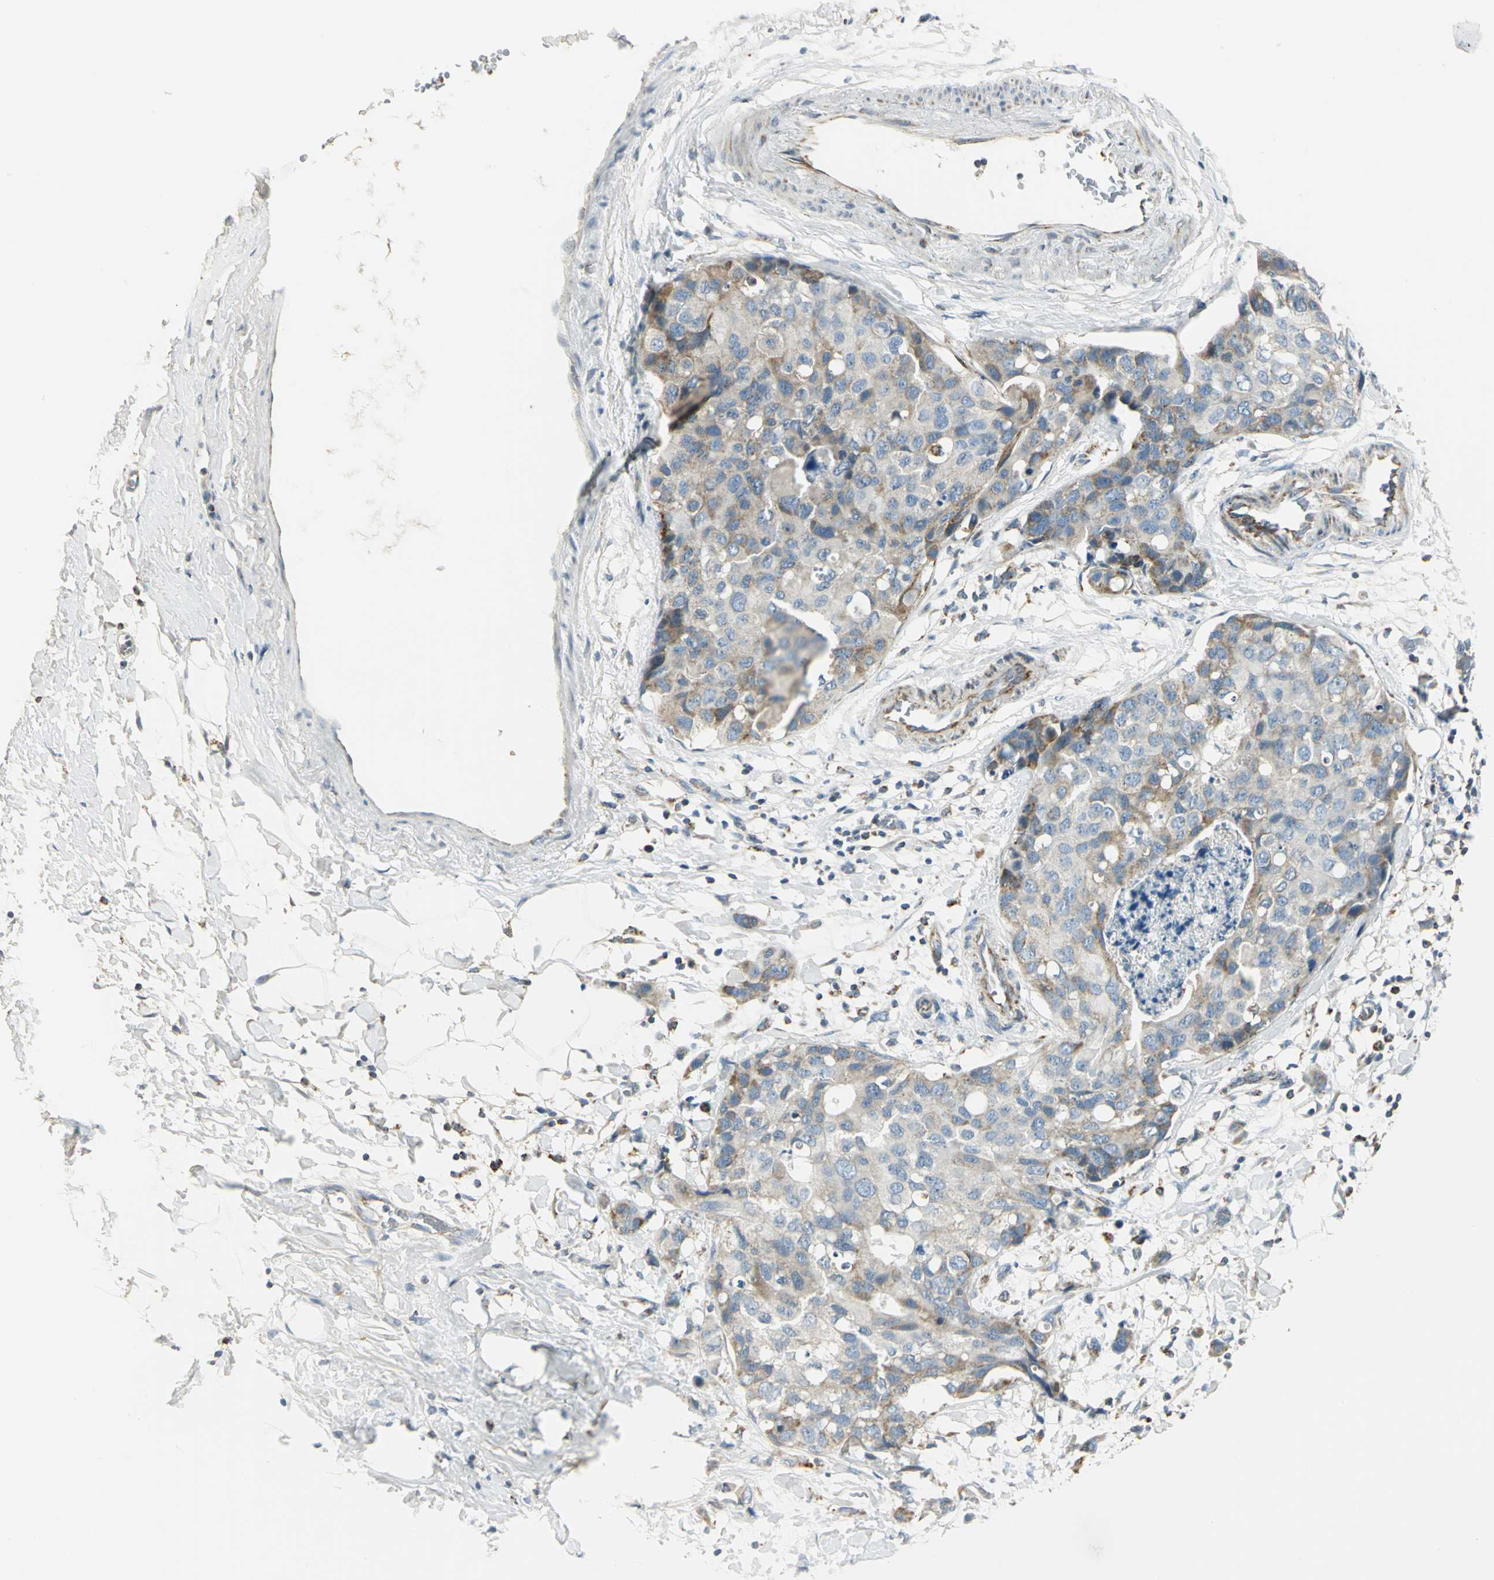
{"staining": {"intensity": "moderate", "quantity": "25%-75%", "location": "cytoplasmic/membranous"}, "tissue": "breast cancer", "cell_type": "Tumor cells", "image_type": "cancer", "snomed": [{"axis": "morphology", "description": "Normal tissue, NOS"}, {"axis": "morphology", "description": "Duct carcinoma"}, {"axis": "topography", "description": "Breast"}], "caption": "Tumor cells display medium levels of moderate cytoplasmic/membranous expression in about 25%-75% of cells in breast cancer (infiltrating ductal carcinoma).", "gene": "ACADM", "patient": {"sex": "female", "age": 50}}